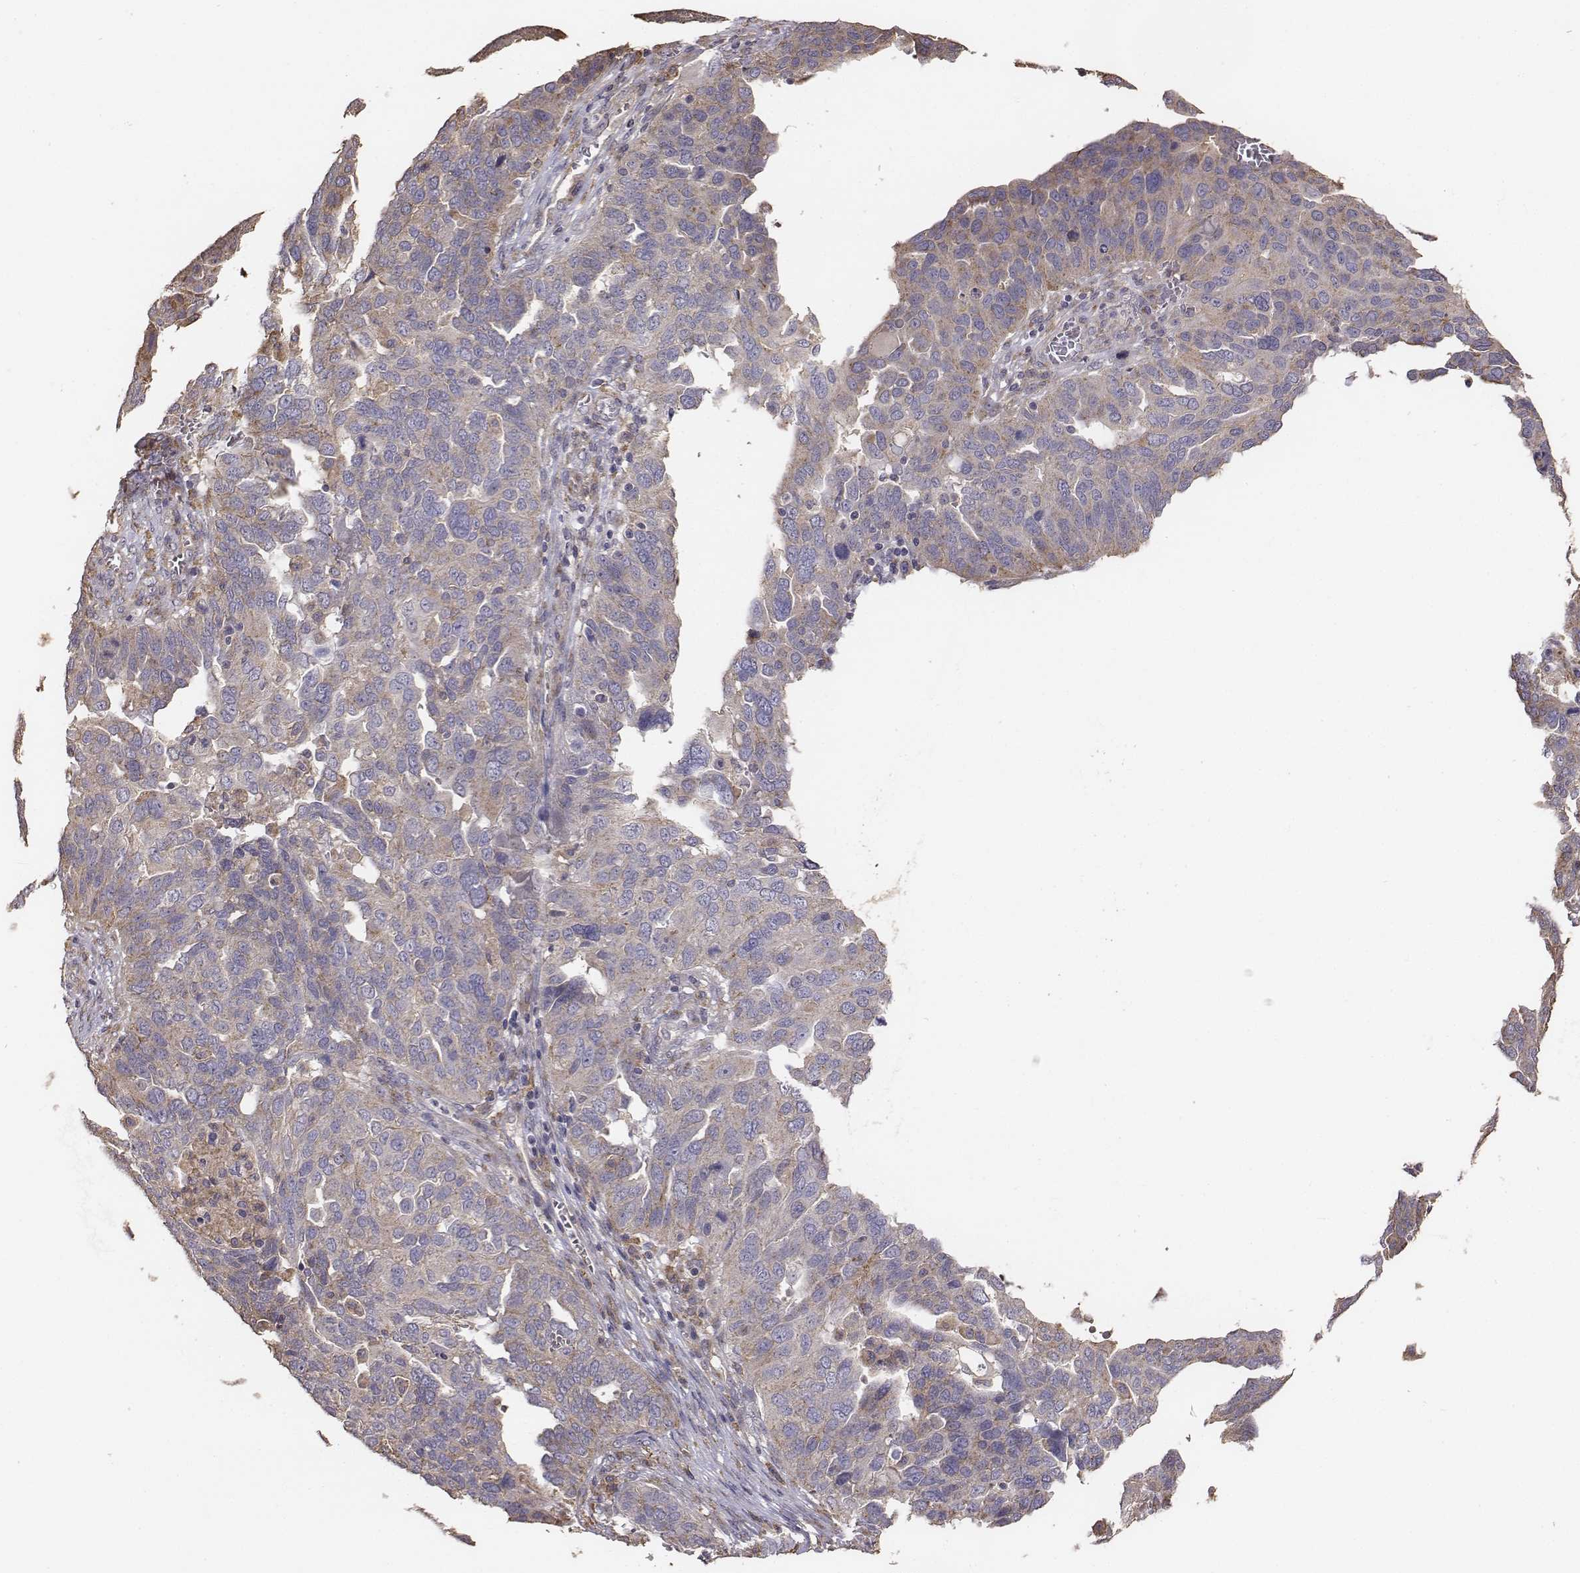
{"staining": {"intensity": "weak", "quantity": ">75%", "location": "cytoplasmic/membranous"}, "tissue": "ovarian cancer", "cell_type": "Tumor cells", "image_type": "cancer", "snomed": [{"axis": "morphology", "description": "Carcinoma, endometroid"}, {"axis": "topography", "description": "Soft tissue"}, {"axis": "topography", "description": "Ovary"}], "caption": "Human ovarian endometroid carcinoma stained for a protein (brown) reveals weak cytoplasmic/membranous positive expression in approximately >75% of tumor cells.", "gene": "AP1B1", "patient": {"sex": "female", "age": 52}}